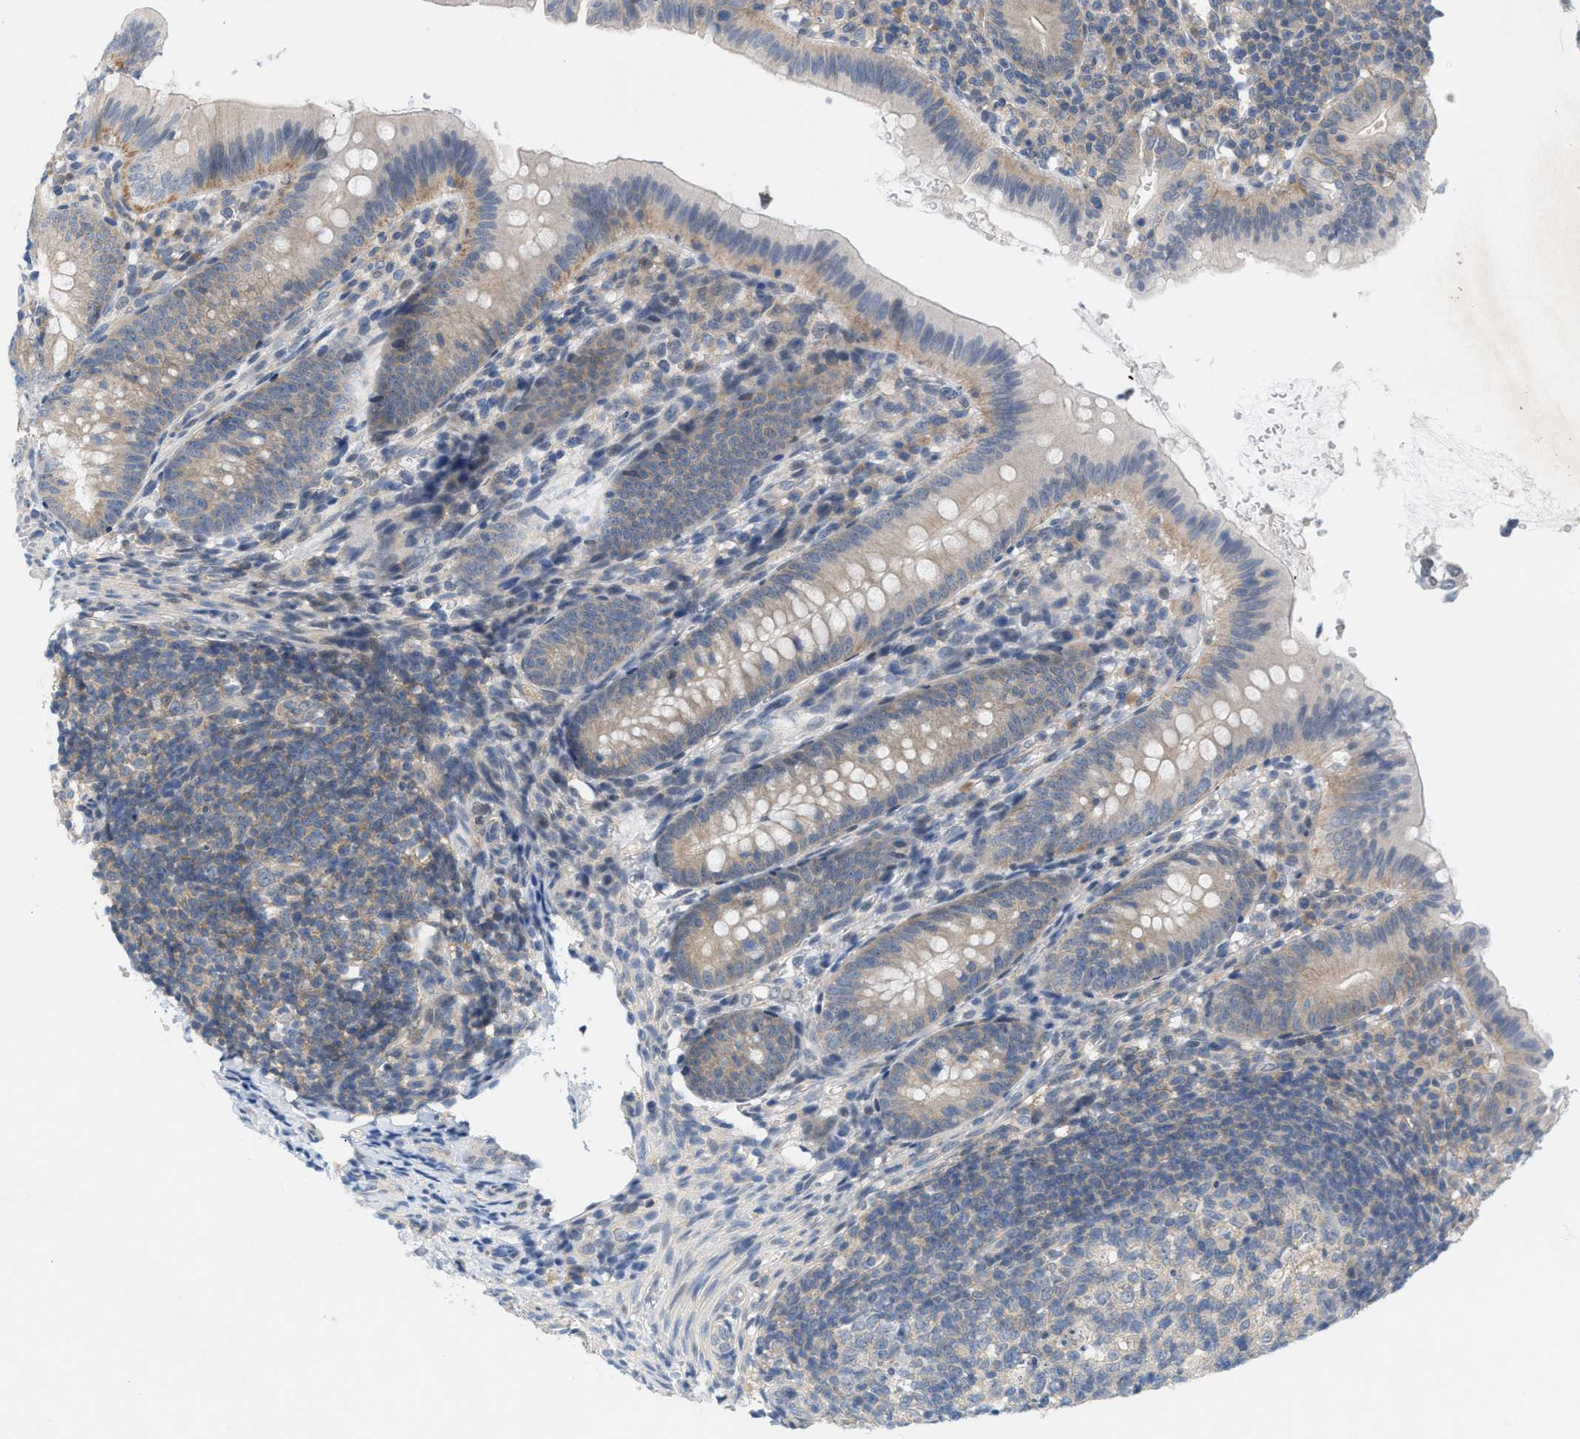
{"staining": {"intensity": "weak", "quantity": "25%-75%", "location": "cytoplasmic/membranous"}, "tissue": "appendix", "cell_type": "Glandular cells", "image_type": "normal", "snomed": [{"axis": "morphology", "description": "Normal tissue, NOS"}, {"axis": "topography", "description": "Appendix"}], "caption": "DAB immunohistochemical staining of unremarkable appendix demonstrates weak cytoplasmic/membranous protein positivity in about 25%-75% of glandular cells. The protein is shown in brown color, while the nuclei are stained blue.", "gene": "WIPI2", "patient": {"sex": "male", "age": 1}}